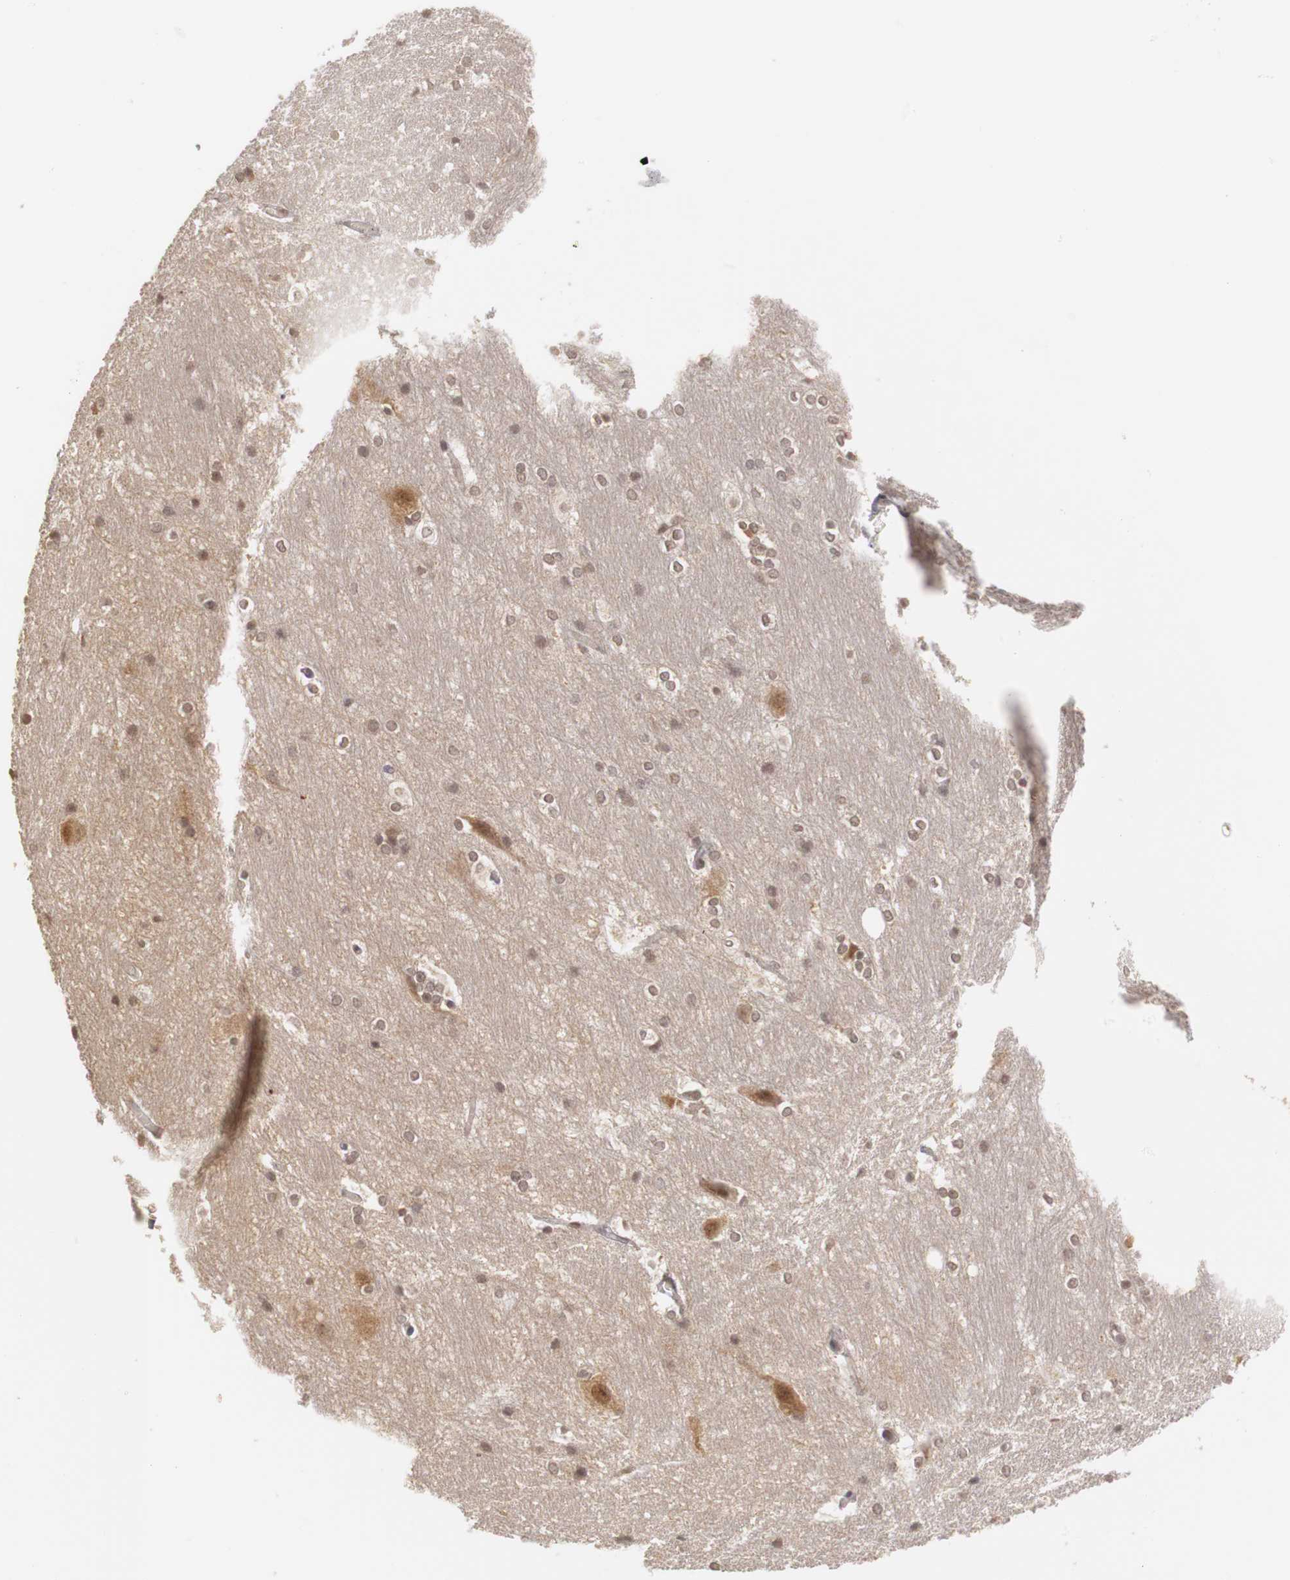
{"staining": {"intensity": "weak", "quantity": "25%-75%", "location": "cytoplasmic/membranous,nuclear"}, "tissue": "hippocampus", "cell_type": "Glial cells", "image_type": "normal", "snomed": [{"axis": "morphology", "description": "Normal tissue, NOS"}, {"axis": "topography", "description": "Hippocampus"}], "caption": "Immunohistochemistry staining of benign hippocampus, which demonstrates low levels of weak cytoplasmic/membranous,nuclear expression in about 25%-75% of glial cells indicating weak cytoplasmic/membranous,nuclear protein positivity. The staining was performed using DAB (3,3'-diaminobenzidine) (brown) for protein detection and nuclei were counterstained in hematoxylin (blue).", "gene": "PLEKHA1", "patient": {"sex": "female", "age": 19}}